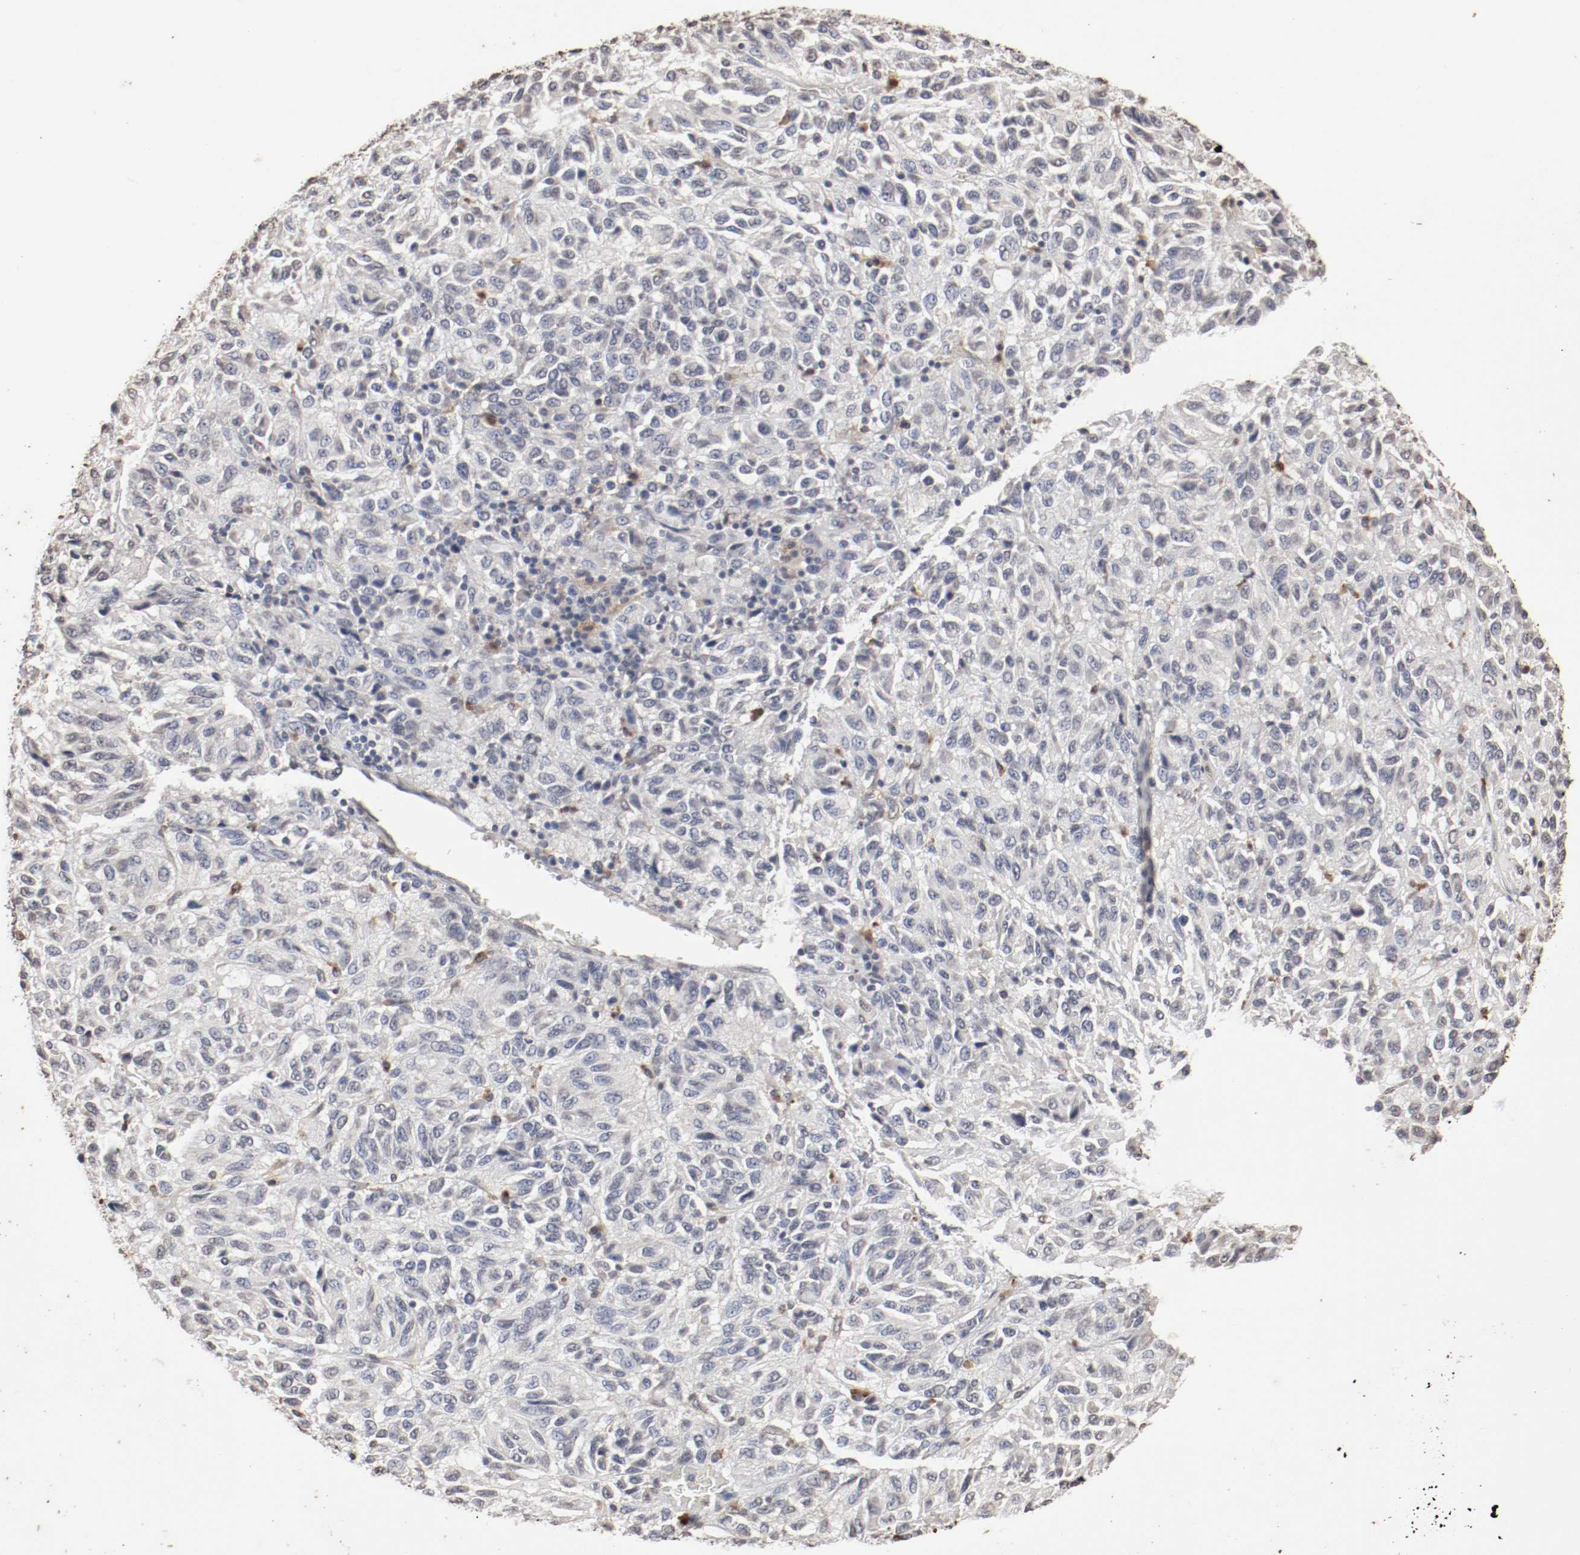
{"staining": {"intensity": "negative", "quantity": "none", "location": "none"}, "tissue": "melanoma", "cell_type": "Tumor cells", "image_type": "cancer", "snomed": [{"axis": "morphology", "description": "Malignant melanoma, Metastatic site"}, {"axis": "topography", "description": "Lung"}], "caption": "Immunohistochemistry of human malignant melanoma (metastatic site) demonstrates no staining in tumor cells. (DAB immunohistochemistry visualized using brightfield microscopy, high magnification).", "gene": "WASL", "patient": {"sex": "male", "age": 64}}